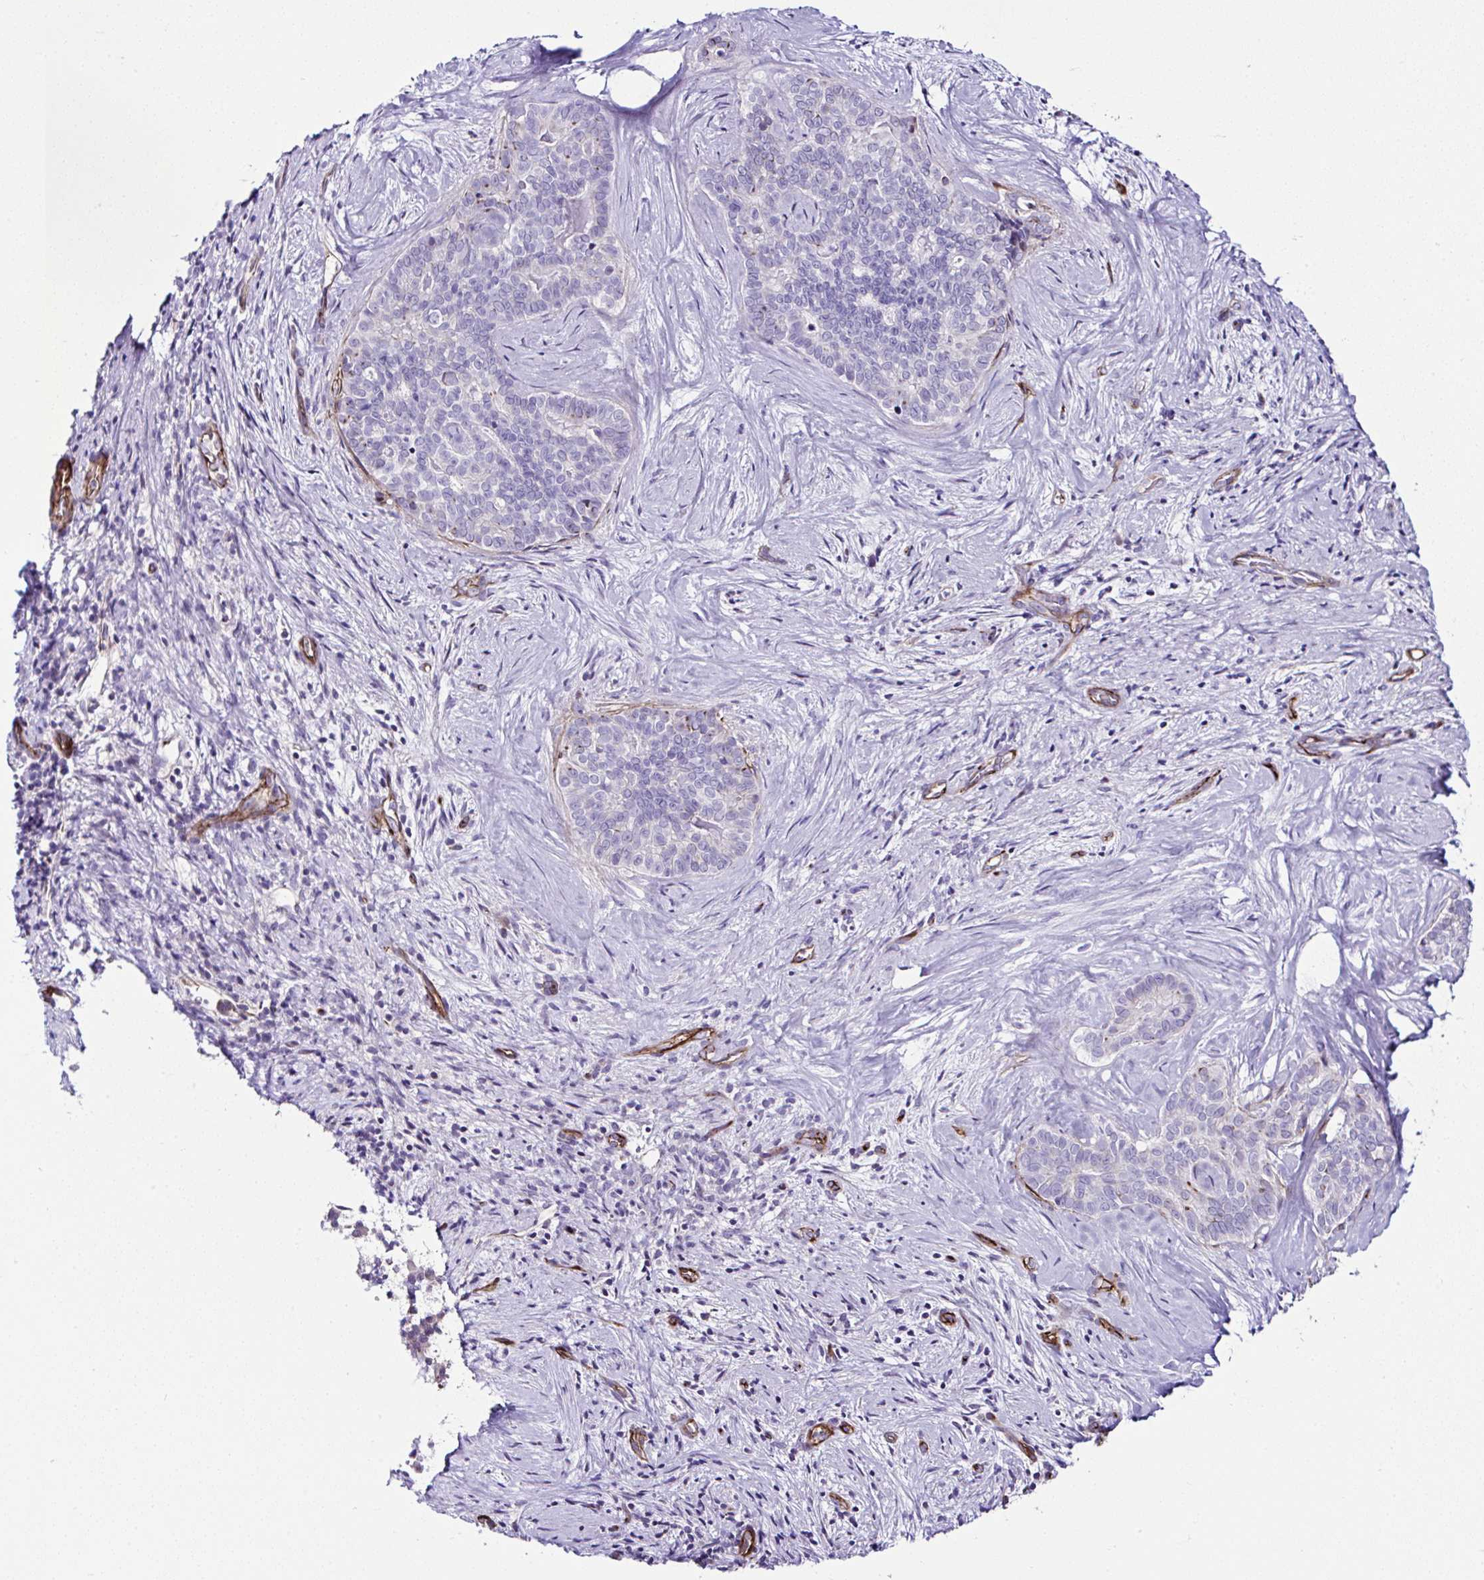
{"staining": {"intensity": "negative", "quantity": "none", "location": "none"}, "tissue": "liver cancer", "cell_type": "Tumor cells", "image_type": "cancer", "snomed": [{"axis": "morphology", "description": "Cholangiocarcinoma"}, {"axis": "topography", "description": "Liver"}], "caption": "This is an immunohistochemistry (IHC) photomicrograph of cholangiocarcinoma (liver). There is no staining in tumor cells.", "gene": "FBXO34", "patient": {"sex": "female", "age": 64}}